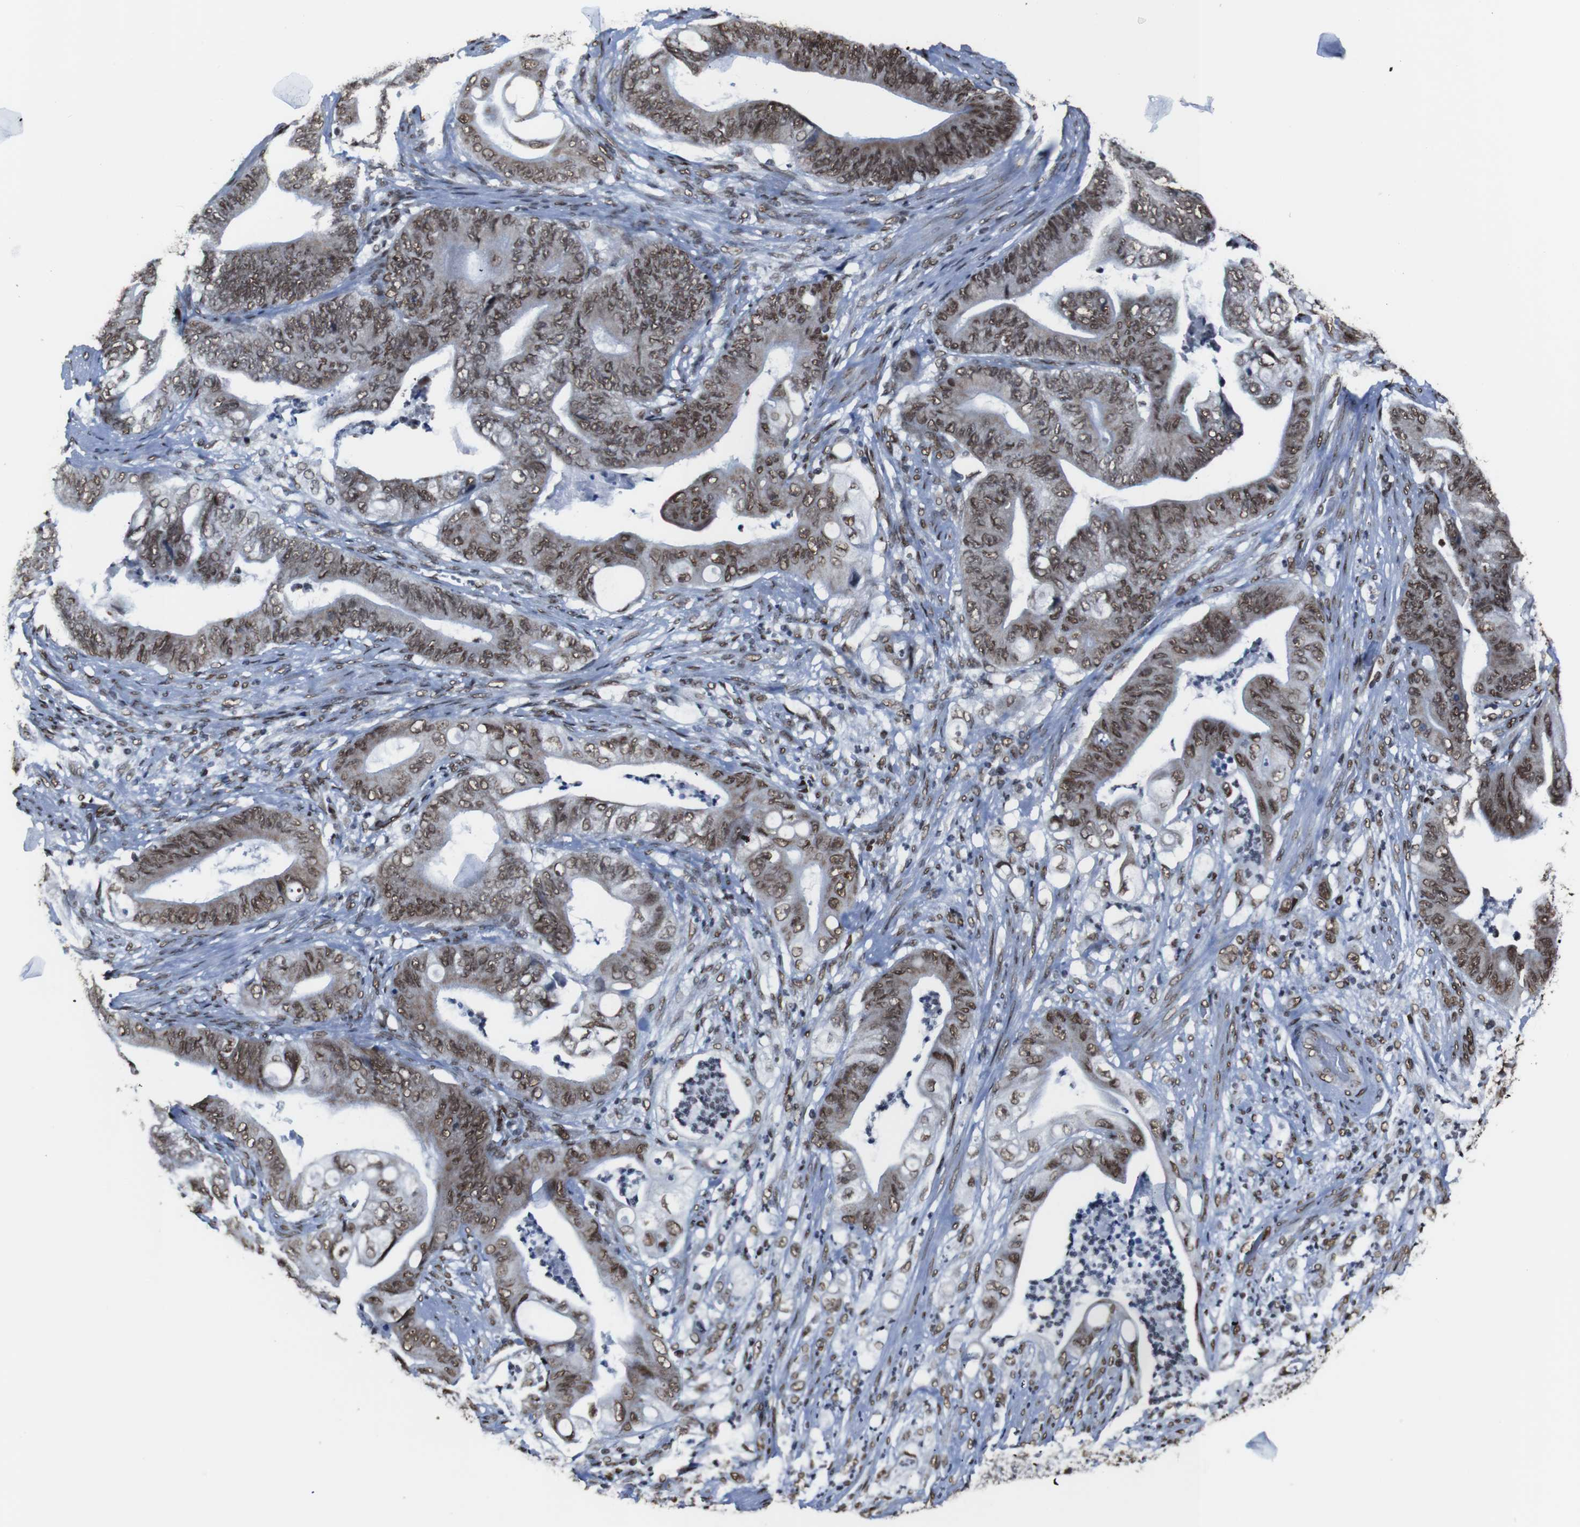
{"staining": {"intensity": "moderate", "quantity": ">75%", "location": "nuclear"}, "tissue": "stomach cancer", "cell_type": "Tumor cells", "image_type": "cancer", "snomed": [{"axis": "morphology", "description": "Adenocarcinoma, NOS"}, {"axis": "topography", "description": "Stomach"}], "caption": "Immunohistochemical staining of adenocarcinoma (stomach) demonstrates medium levels of moderate nuclear positivity in approximately >75% of tumor cells. Using DAB (brown) and hematoxylin (blue) stains, captured at high magnification using brightfield microscopy.", "gene": "ROMO1", "patient": {"sex": "female", "age": 73}}